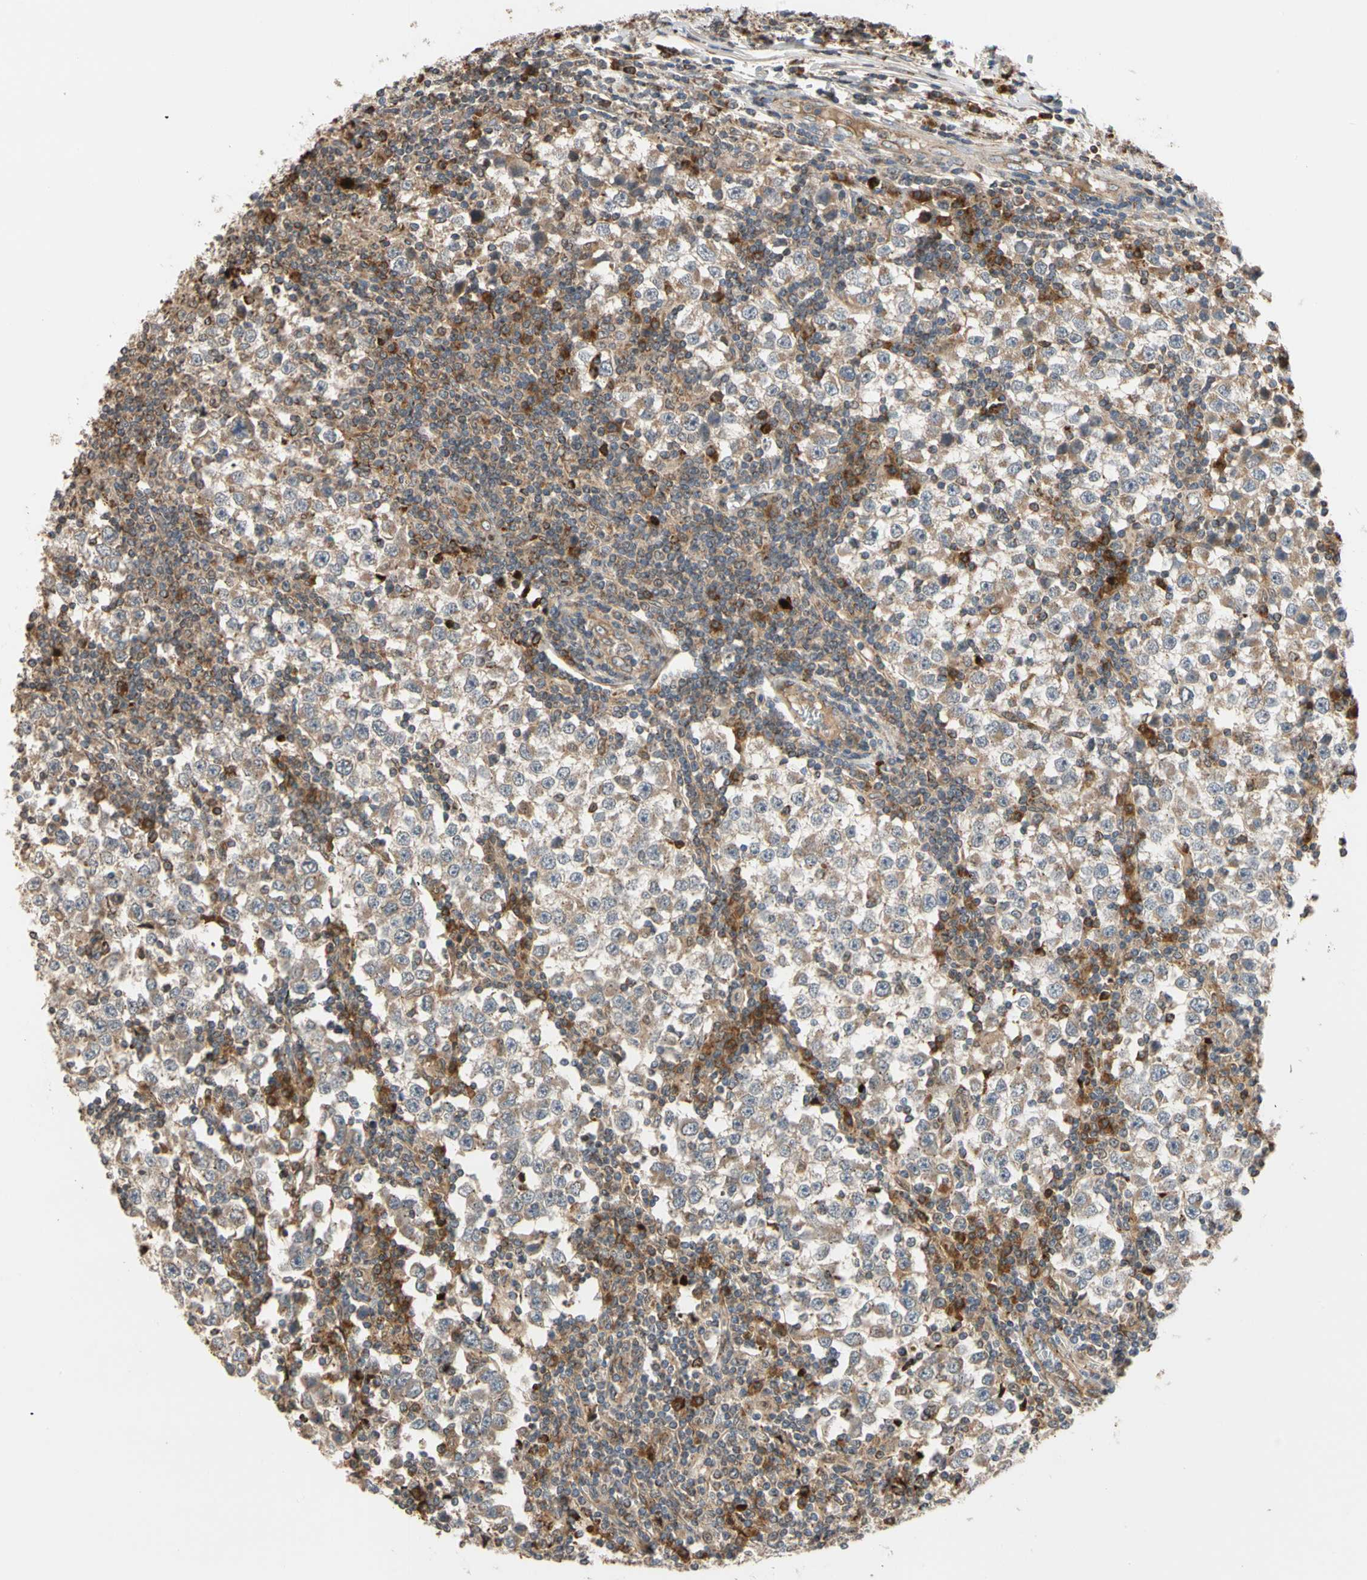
{"staining": {"intensity": "moderate", "quantity": "<25%", "location": "cytoplasmic/membranous"}, "tissue": "testis cancer", "cell_type": "Tumor cells", "image_type": "cancer", "snomed": [{"axis": "morphology", "description": "Seminoma, NOS"}, {"axis": "topography", "description": "Testis"}], "caption": "Protein analysis of testis seminoma tissue shows moderate cytoplasmic/membranous positivity in about <25% of tumor cells. Nuclei are stained in blue.", "gene": "IP6K2", "patient": {"sex": "male", "age": 65}}